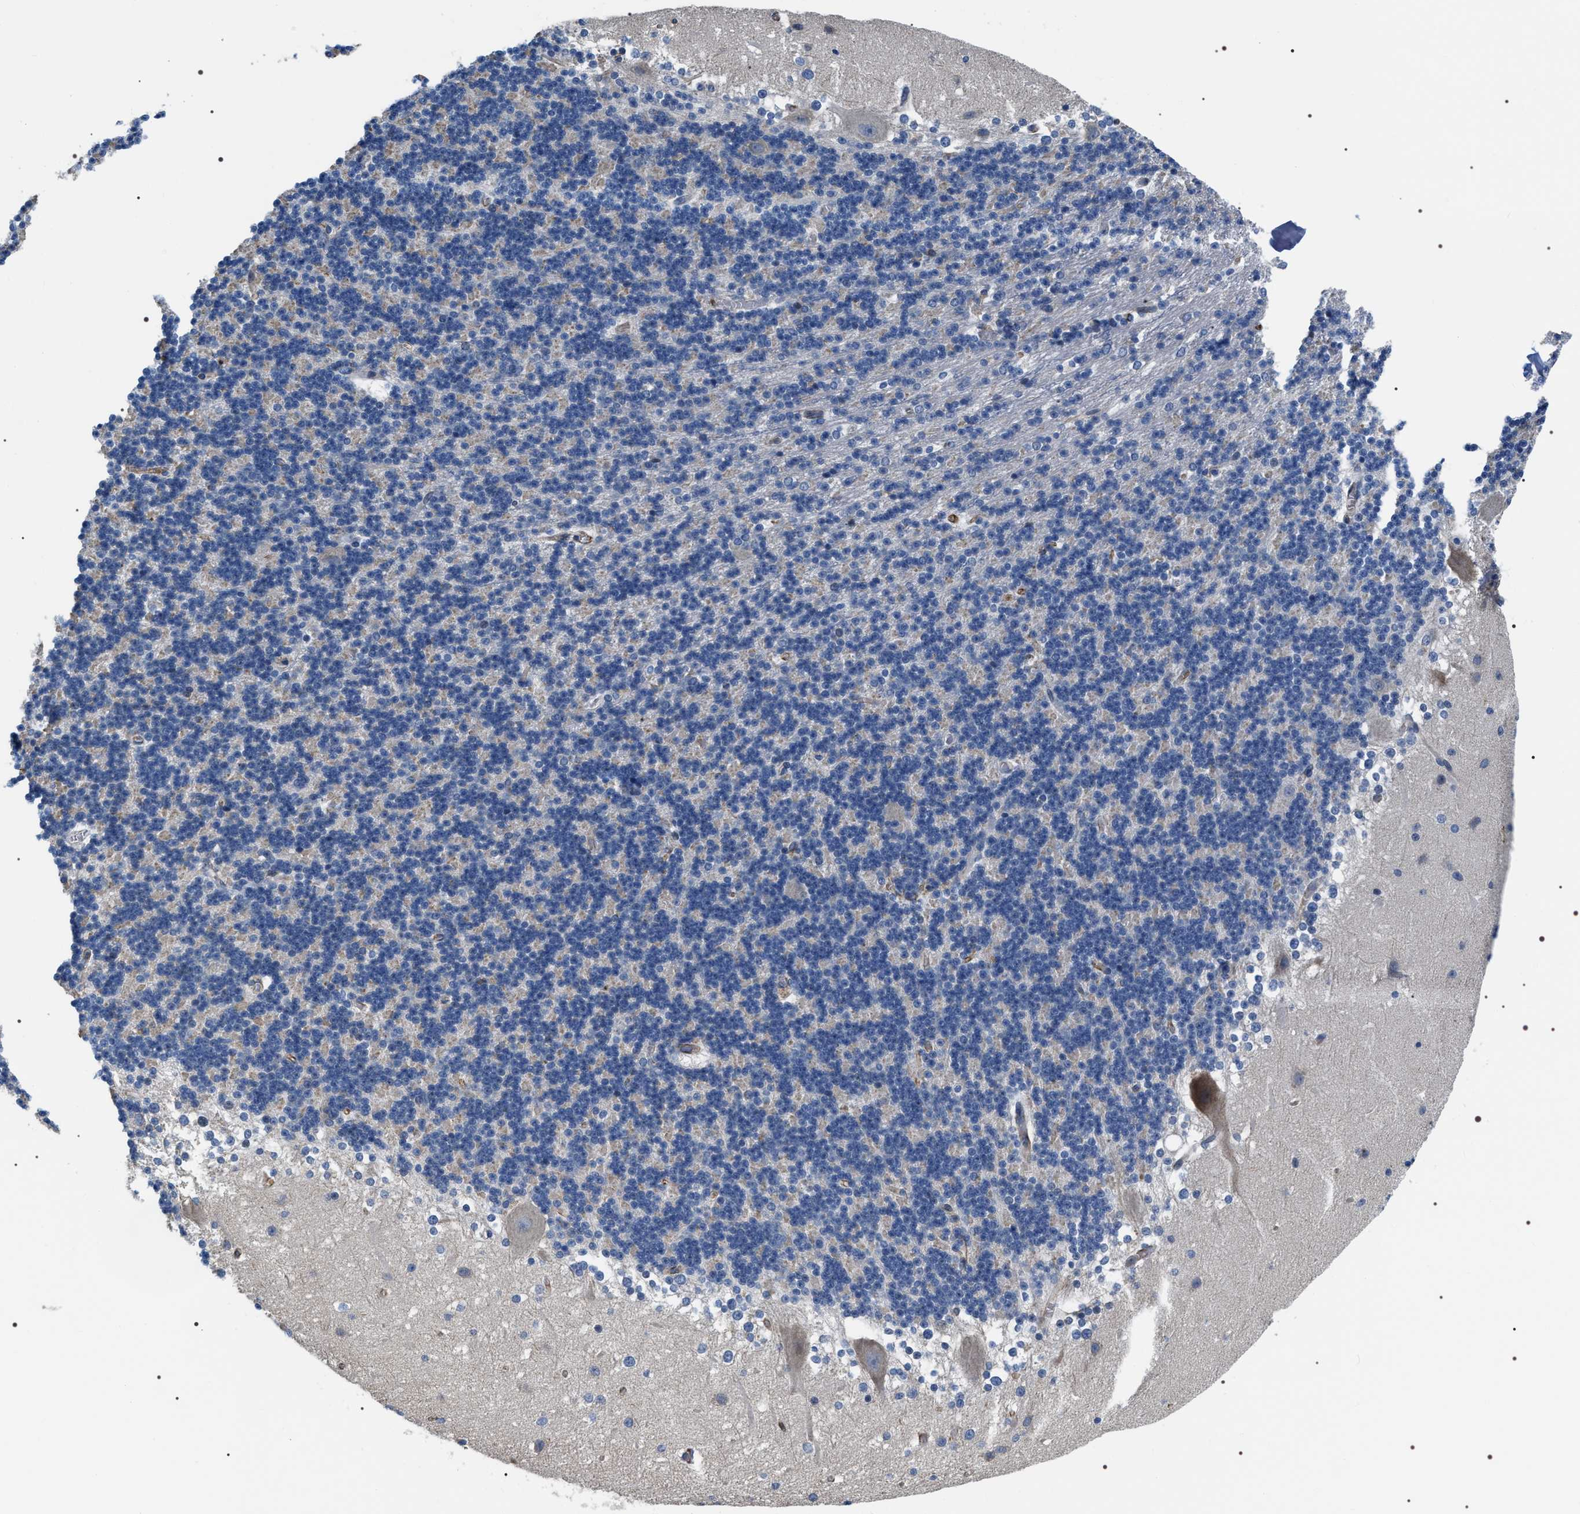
{"staining": {"intensity": "negative", "quantity": "none", "location": "none"}, "tissue": "cerebellum", "cell_type": "Cells in granular layer", "image_type": "normal", "snomed": [{"axis": "morphology", "description": "Normal tissue, NOS"}, {"axis": "topography", "description": "Cerebellum"}], "caption": "DAB immunohistochemical staining of unremarkable cerebellum demonstrates no significant expression in cells in granular layer.", "gene": "PKD1L1", "patient": {"sex": "female", "age": 19}}